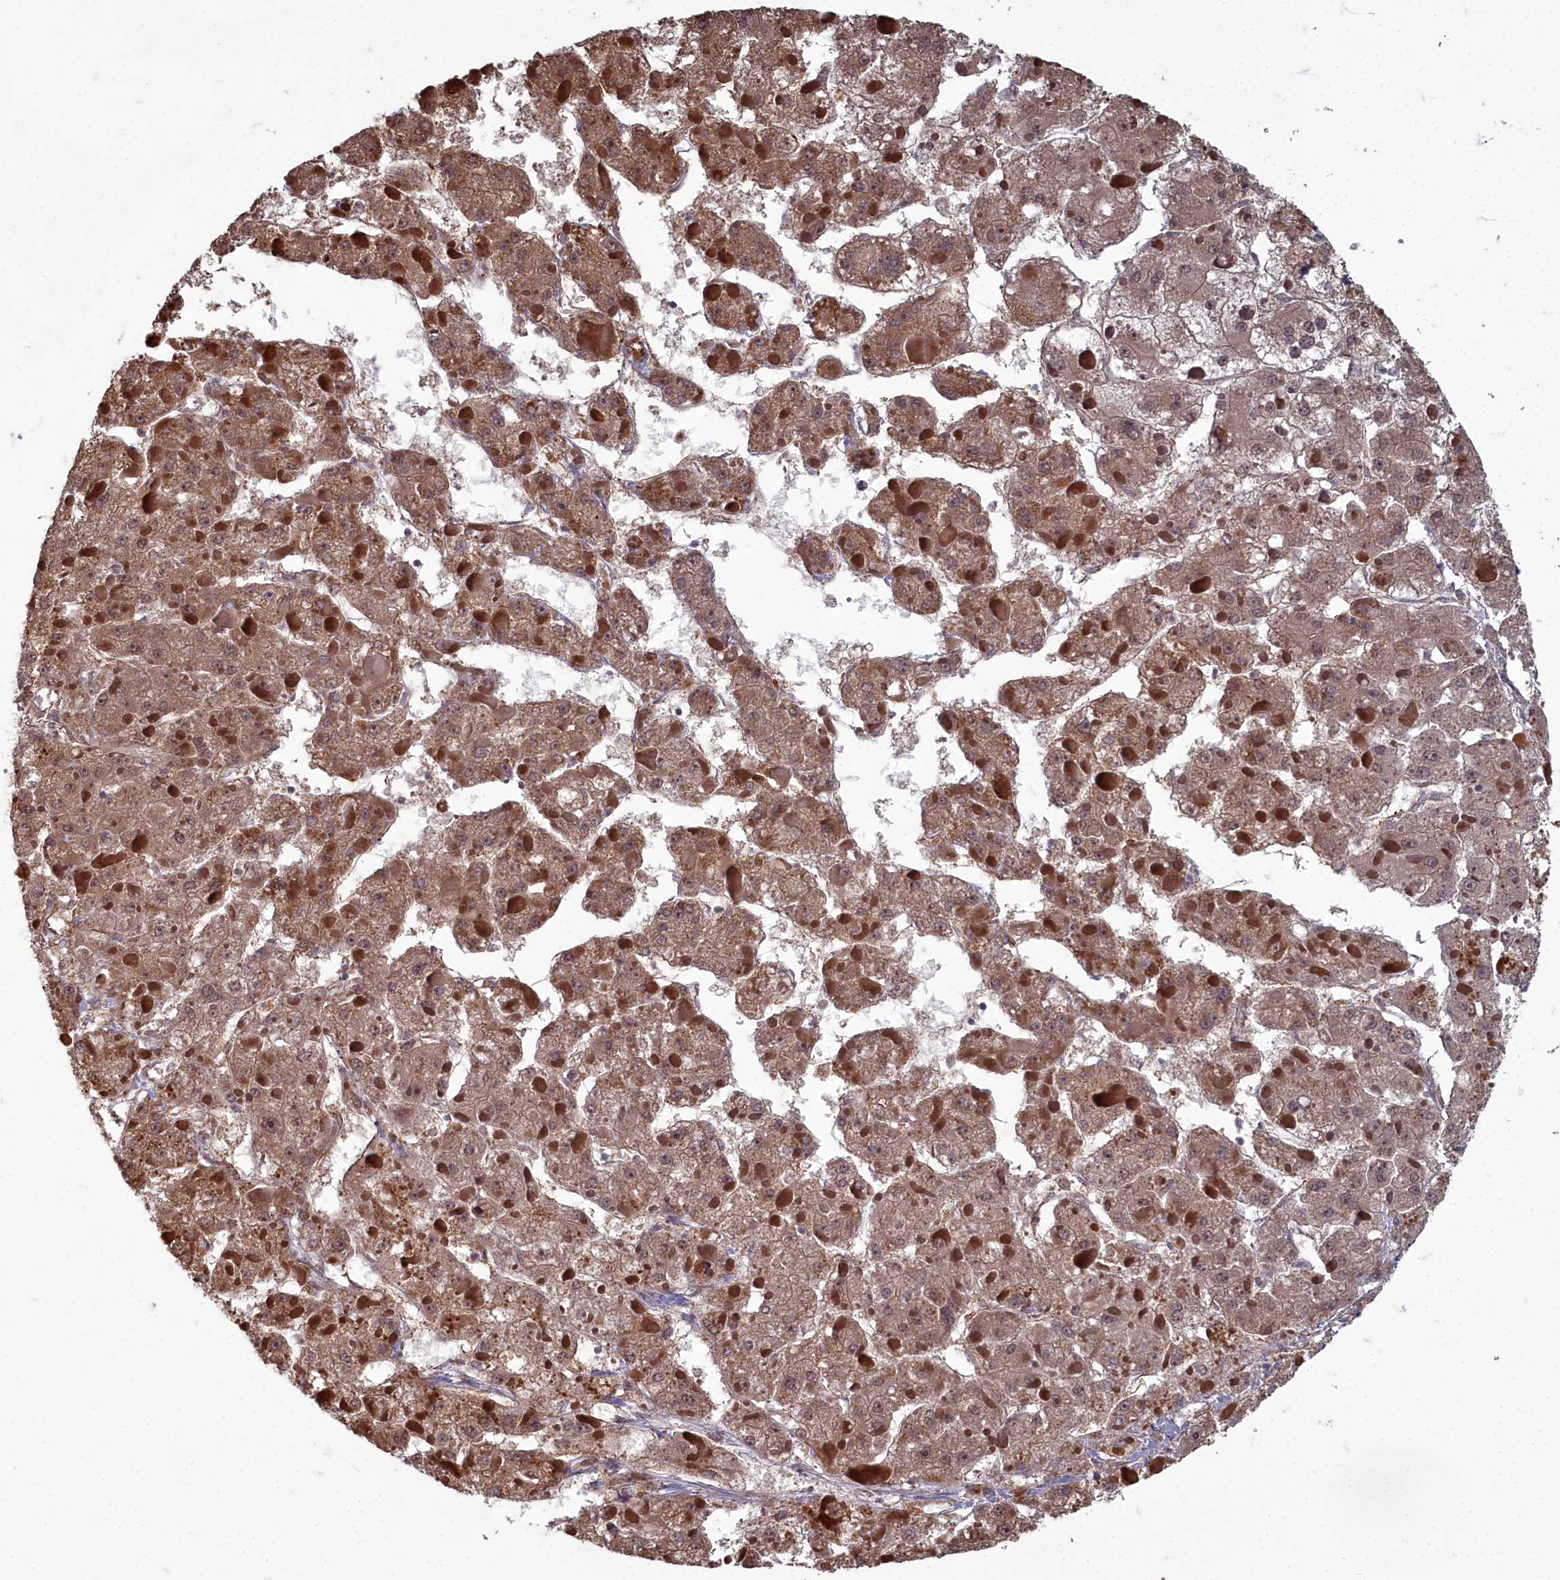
{"staining": {"intensity": "moderate", "quantity": ">75%", "location": "cytoplasmic/membranous"}, "tissue": "liver cancer", "cell_type": "Tumor cells", "image_type": "cancer", "snomed": [{"axis": "morphology", "description": "Carcinoma, Hepatocellular, NOS"}, {"axis": "topography", "description": "Liver"}], "caption": "Tumor cells demonstrate medium levels of moderate cytoplasmic/membranous expression in about >75% of cells in human liver cancer.", "gene": "TSPYL4", "patient": {"sex": "female", "age": 73}}